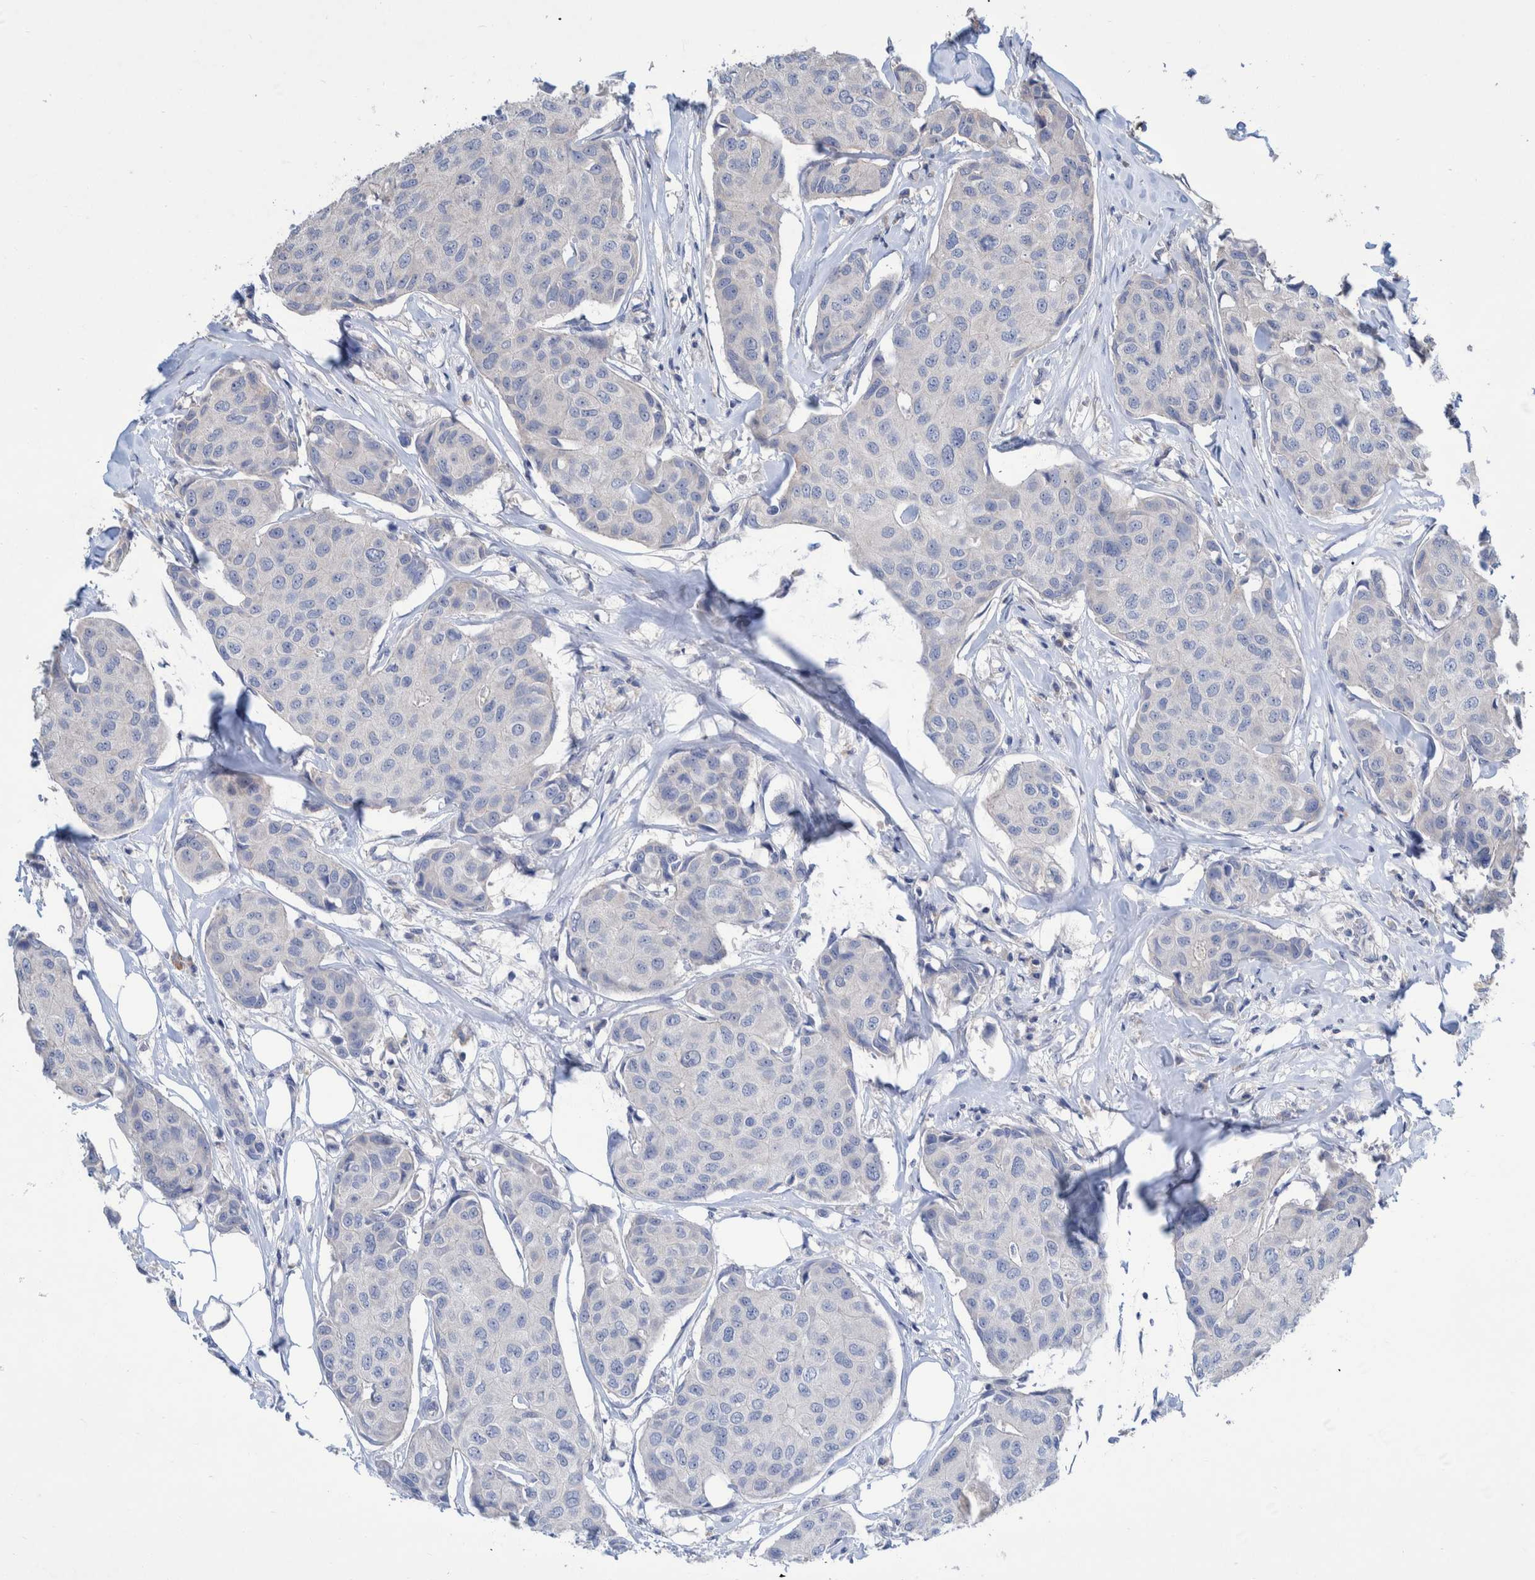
{"staining": {"intensity": "negative", "quantity": "none", "location": "none"}, "tissue": "breast cancer", "cell_type": "Tumor cells", "image_type": "cancer", "snomed": [{"axis": "morphology", "description": "Duct carcinoma"}, {"axis": "topography", "description": "Breast"}], "caption": "Breast cancer was stained to show a protein in brown. There is no significant positivity in tumor cells.", "gene": "PLPBP", "patient": {"sex": "female", "age": 80}}